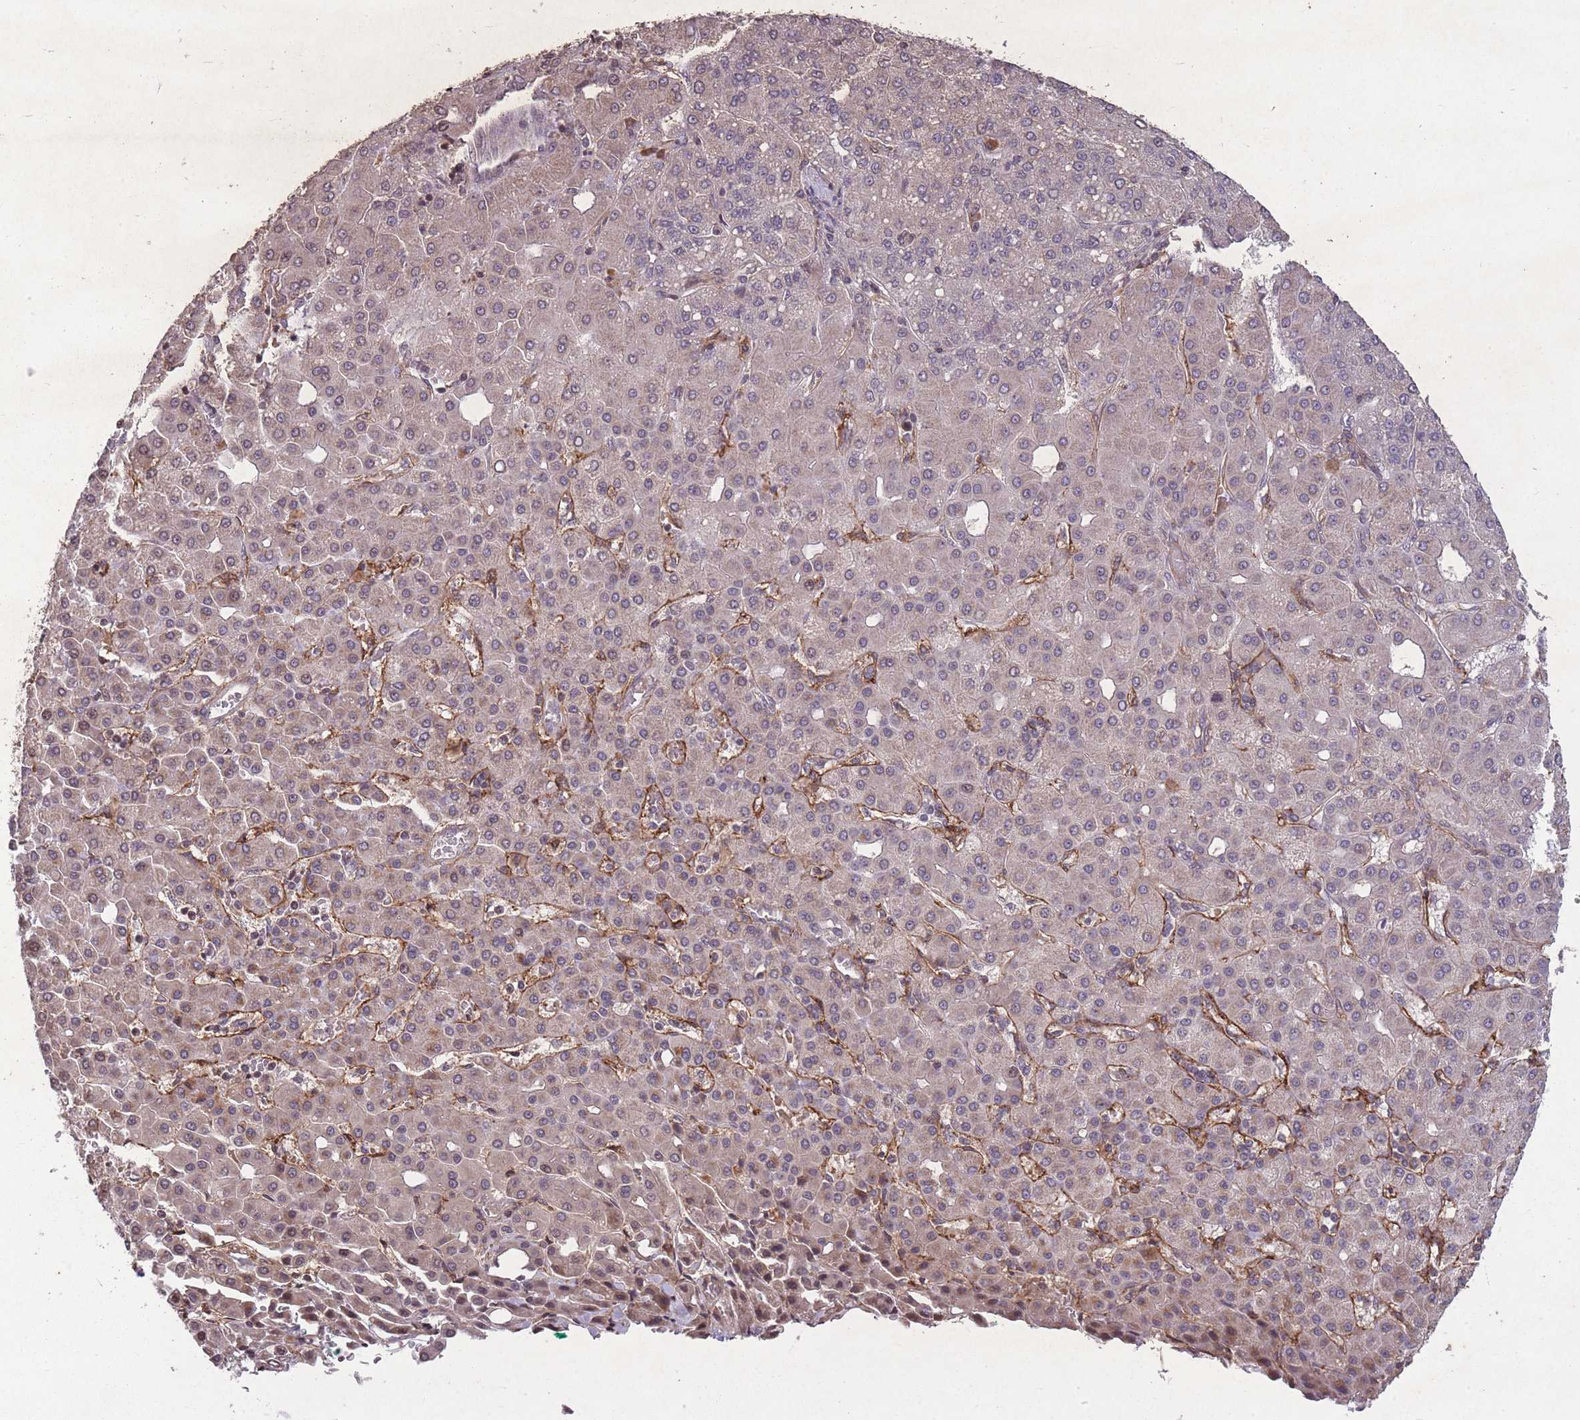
{"staining": {"intensity": "weak", "quantity": ">75%", "location": "cytoplasmic/membranous,nuclear"}, "tissue": "liver cancer", "cell_type": "Tumor cells", "image_type": "cancer", "snomed": [{"axis": "morphology", "description": "Carcinoma, Hepatocellular, NOS"}, {"axis": "topography", "description": "Liver"}], "caption": "DAB (3,3'-diaminobenzidine) immunohistochemical staining of hepatocellular carcinoma (liver) reveals weak cytoplasmic/membranous and nuclear protein expression in approximately >75% of tumor cells.", "gene": "GGT5", "patient": {"sex": "male", "age": 65}}